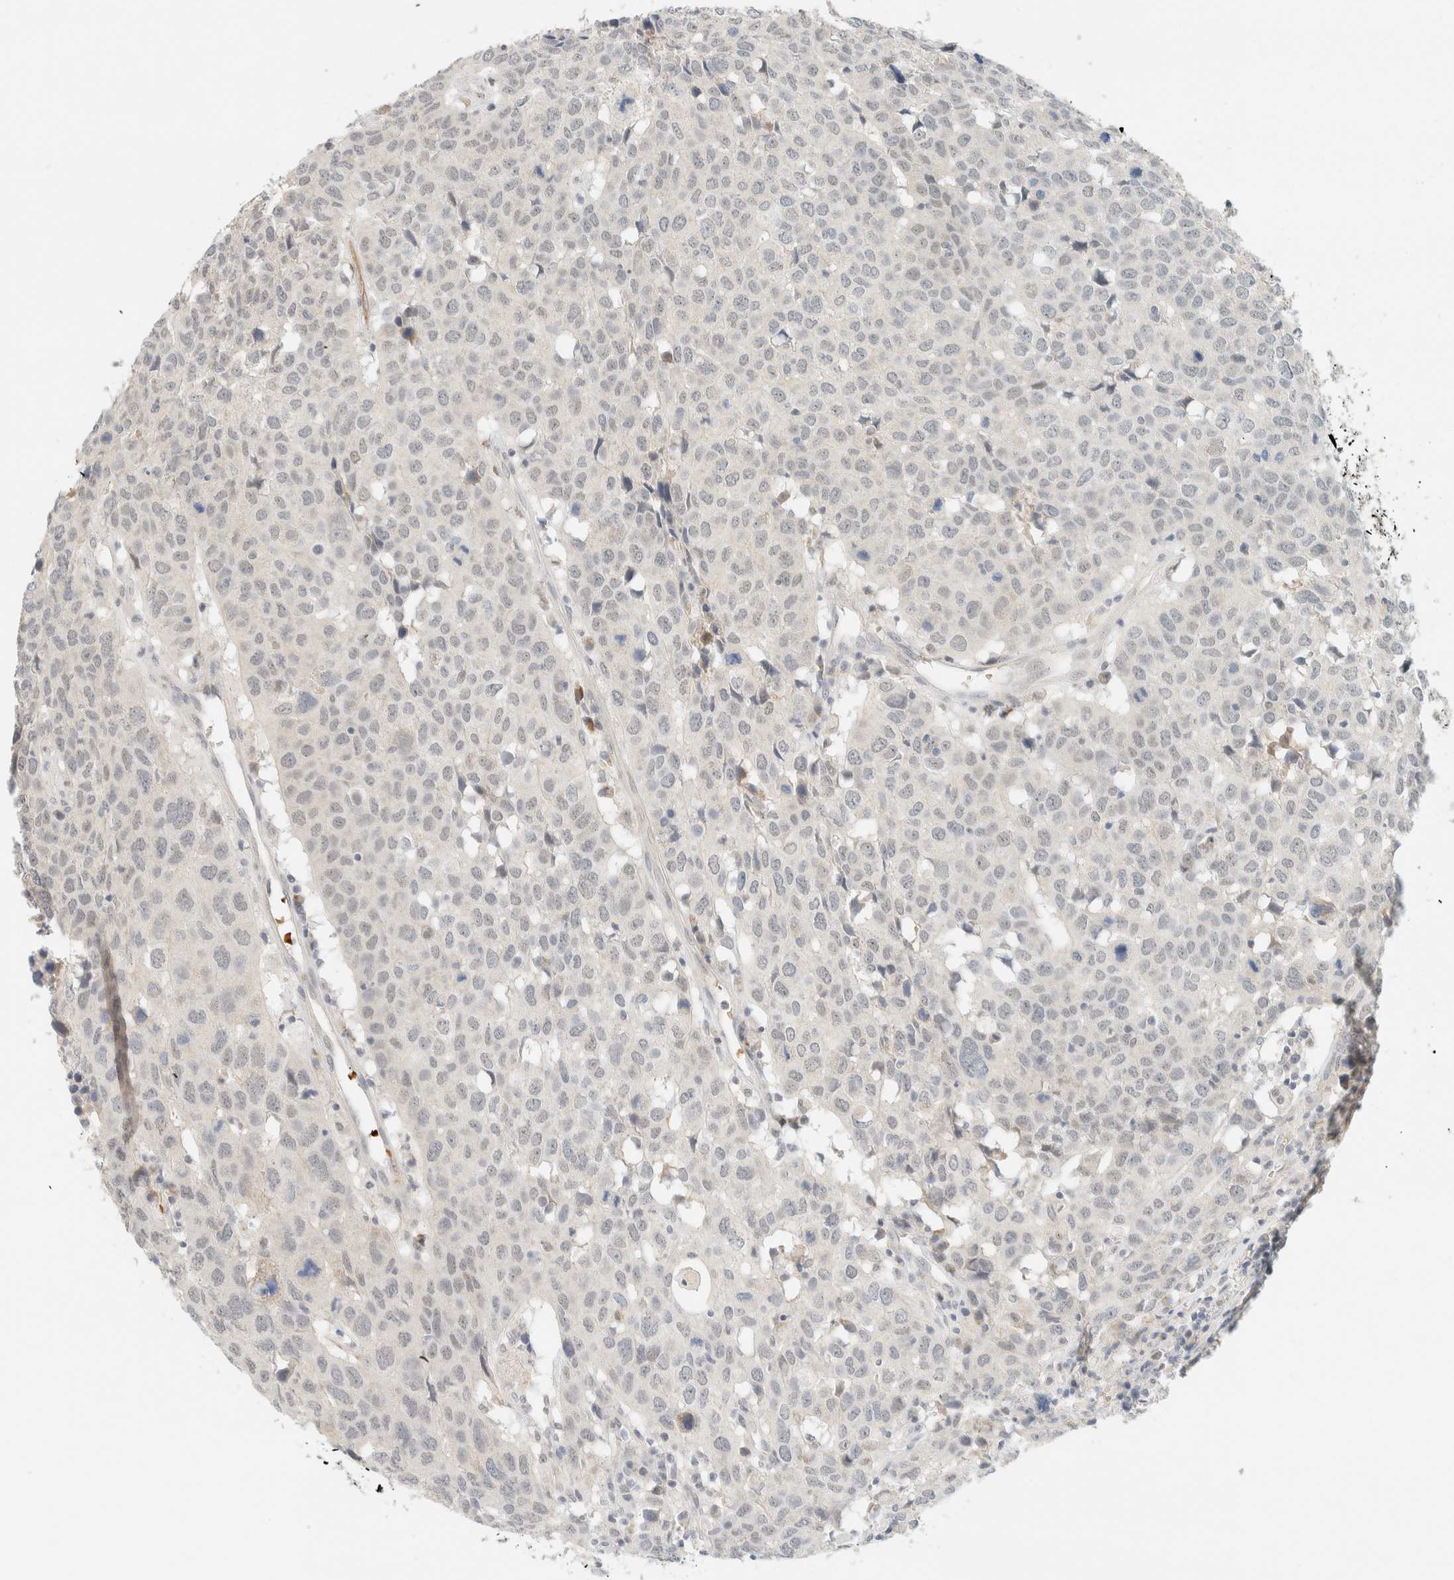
{"staining": {"intensity": "negative", "quantity": "none", "location": "none"}, "tissue": "head and neck cancer", "cell_type": "Tumor cells", "image_type": "cancer", "snomed": [{"axis": "morphology", "description": "Squamous cell carcinoma, NOS"}, {"axis": "topography", "description": "Head-Neck"}], "caption": "Image shows no protein expression in tumor cells of head and neck cancer (squamous cell carcinoma) tissue. Brightfield microscopy of immunohistochemistry (IHC) stained with DAB (3,3'-diaminobenzidine) (brown) and hematoxylin (blue), captured at high magnification.", "gene": "TNK1", "patient": {"sex": "male", "age": 66}}